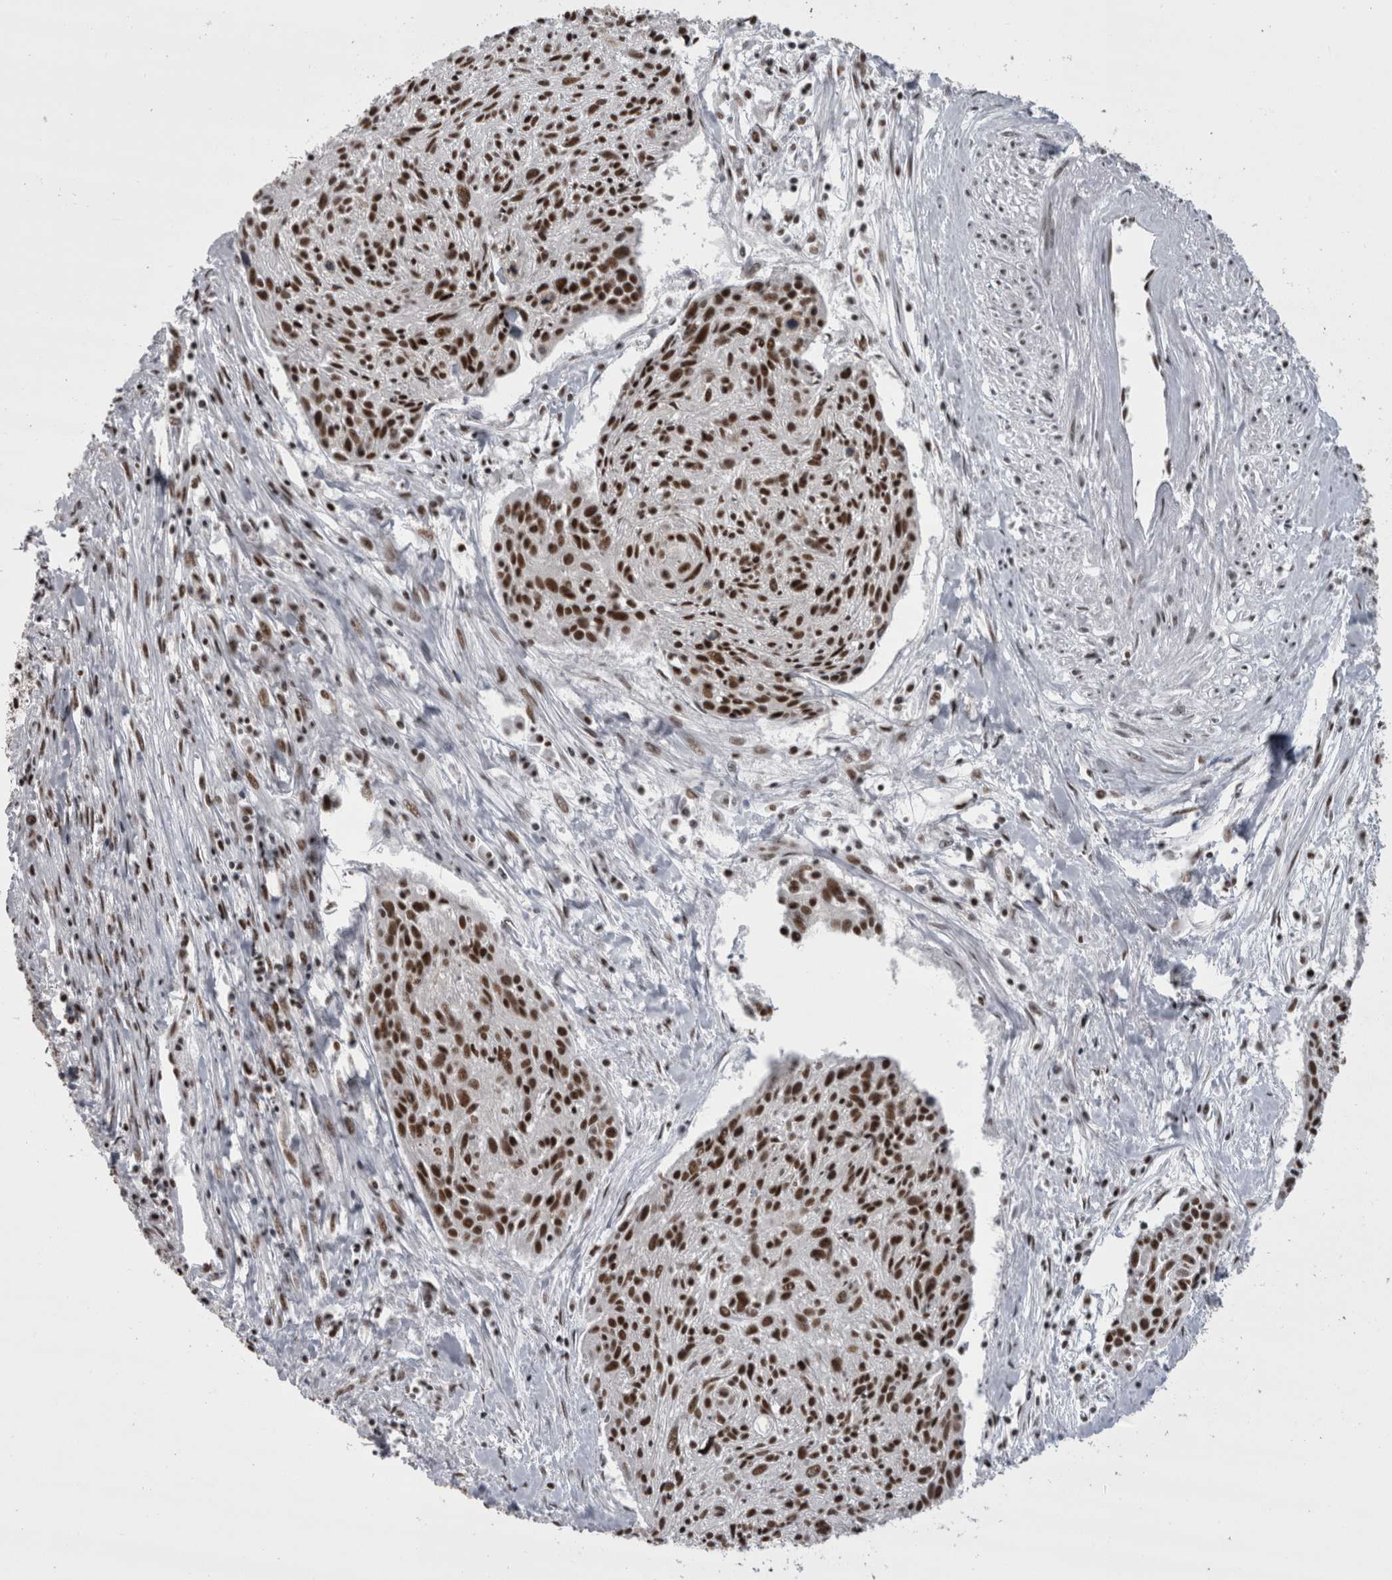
{"staining": {"intensity": "strong", "quantity": ">75%", "location": "nuclear"}, "tissue": "cervical cancer", "cell_type": "Tumor cells", "image_type": "cancer", "snomed": [{"axis": "morphology", "description": "Squamous cell carcinoma, NOS"}, {"axis": "topography", "description": "Cervix"}], "caption": "IHC image of neoplastic tissue: cervical squamous cell carcinoma stained using immunohistochemistry shows high levels of strong protein expression localized specifically in the nuclear of tumor cells, appearing as a nuclear brown color.", "gene": "SNRNP40", "patient": {"sex": "female", "age": 51}}